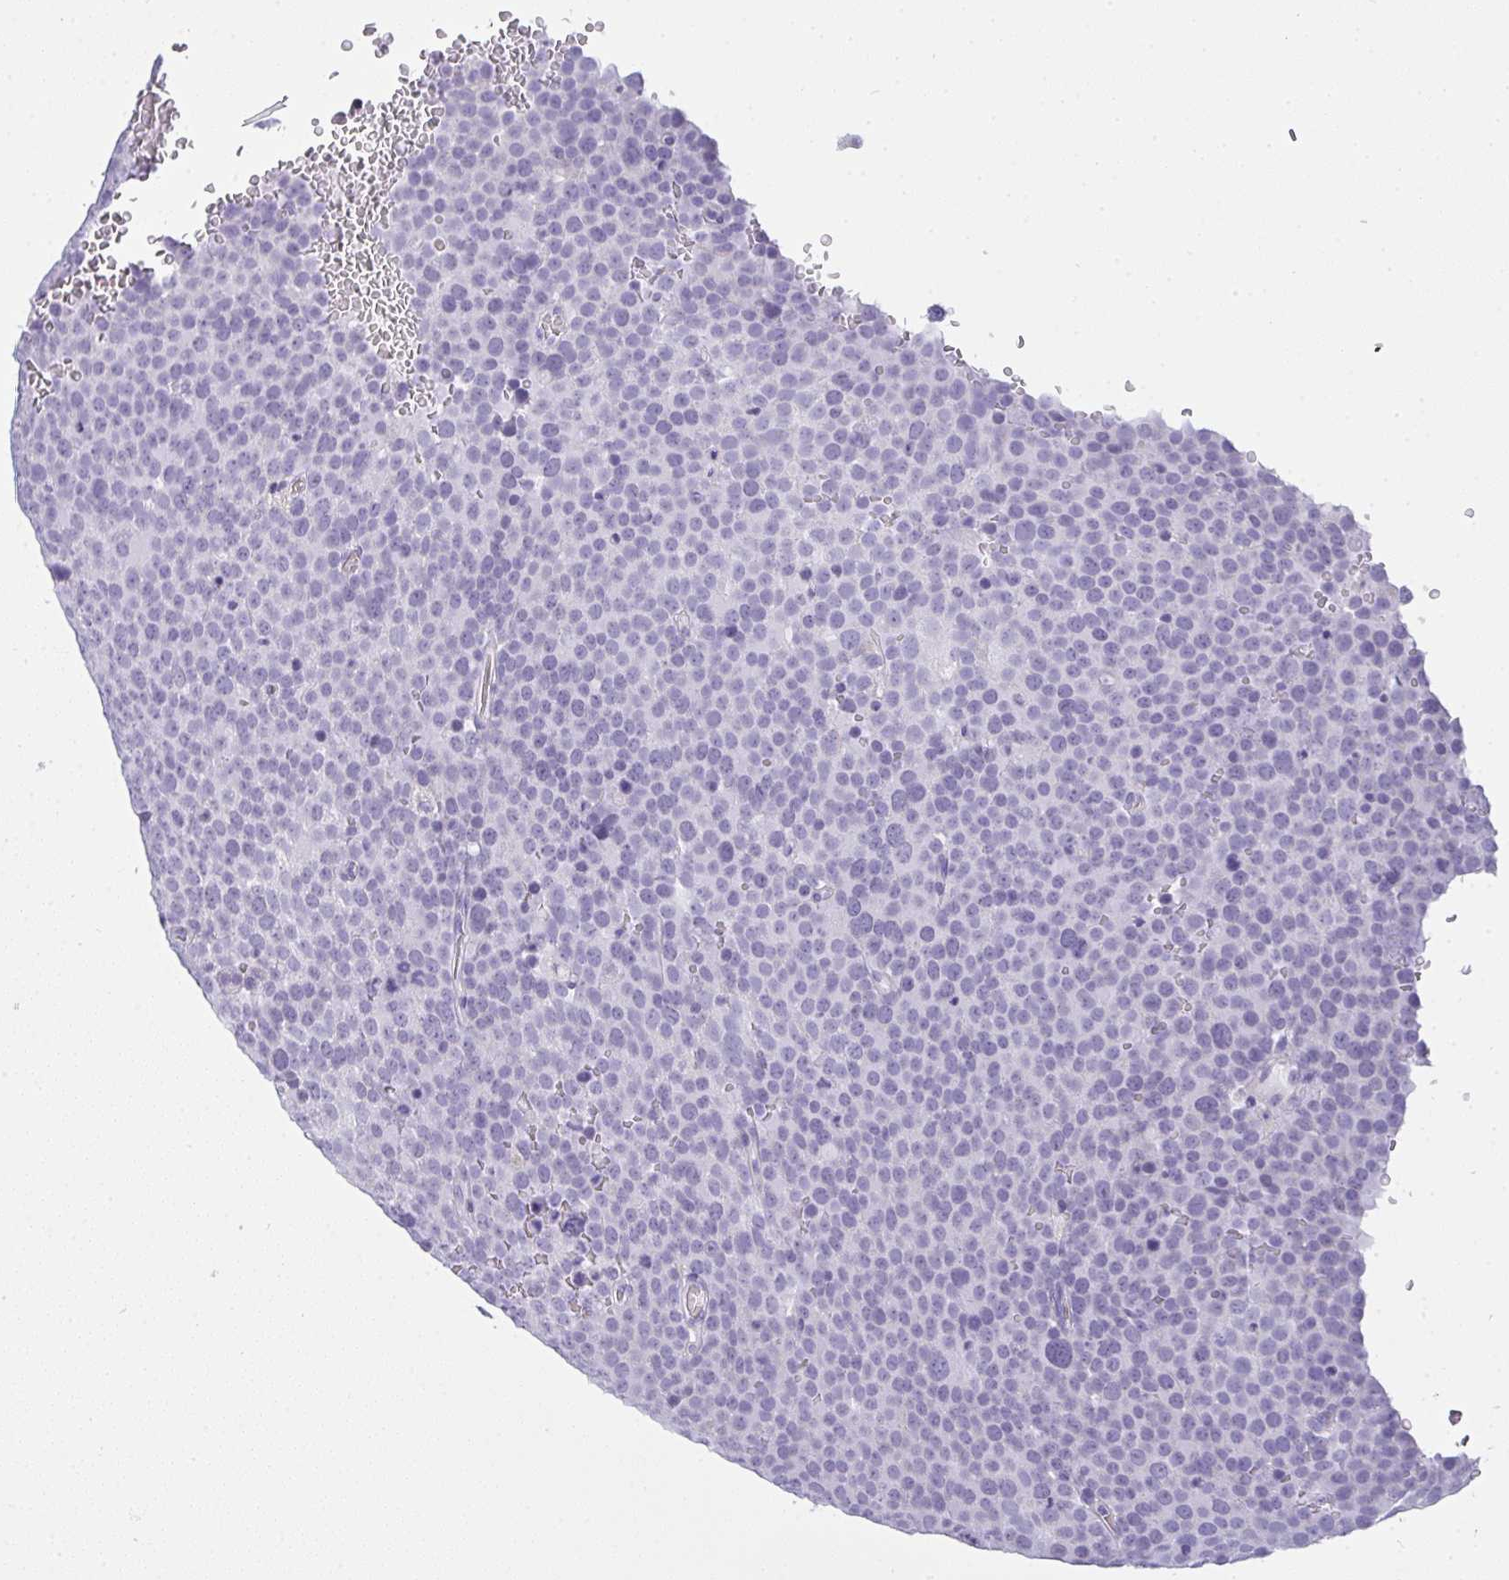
{"staining": {"intensity": "negative", "quantity": "none", "location": "none"}, "tissue": "testis cancer", "cell_type": "Tumor cells", "image_type": "cancer", "snomed": [{"axis": "morphology", "description": "Seminoma, NOS"}, {"axis": "topography", "description": "Testis"}], "caption": "High power microscopy histopathology image of an immunohistochemistry histopathology image of testis seminoma, revealing no significant staining in tumor cells.", "gene": "GSDMB", "patient": {"sex": "male", "age": 71}}